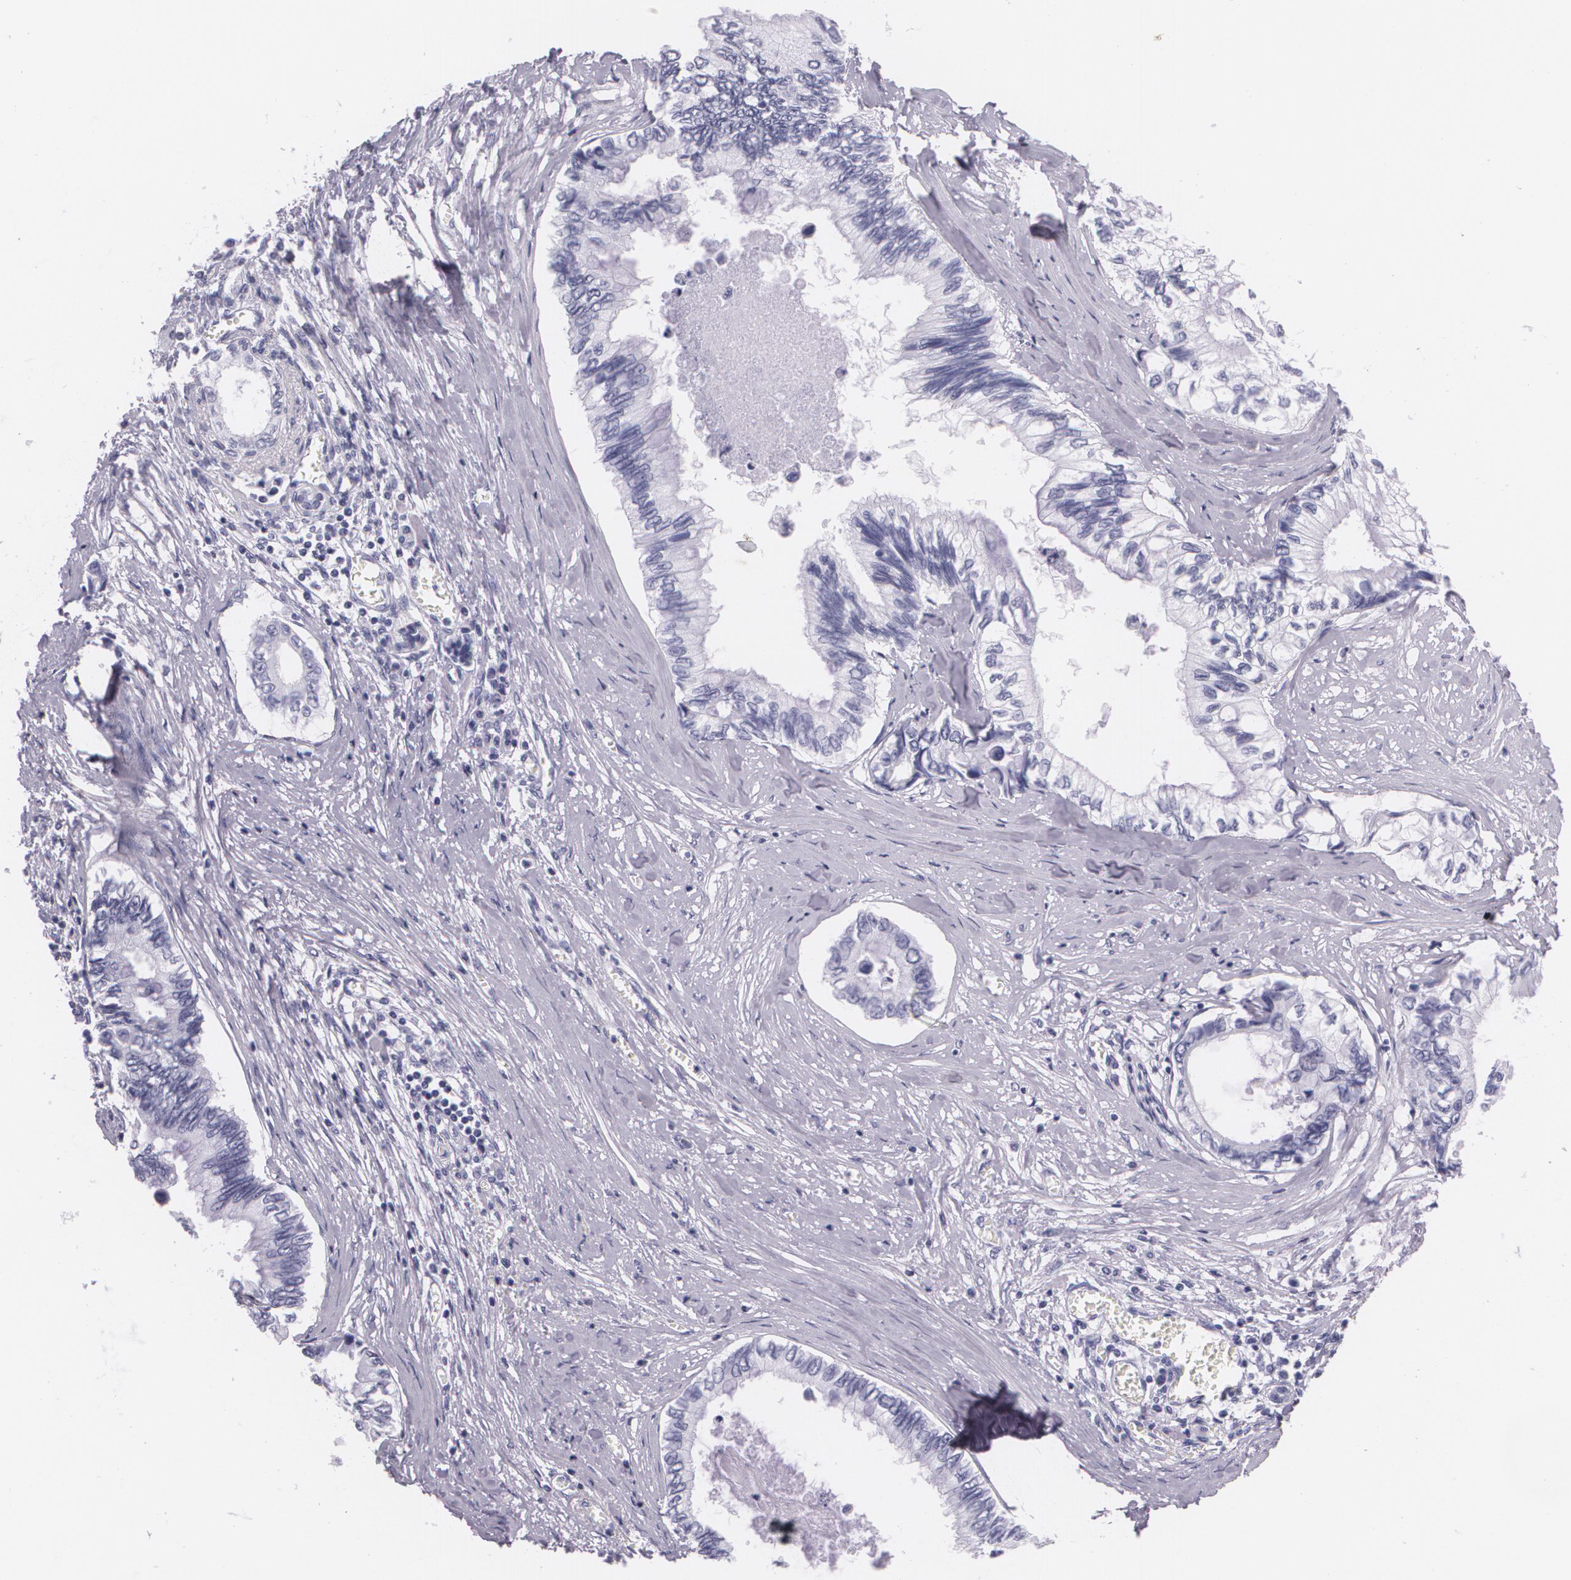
{"staining": {"intensity": "negative", "quantity": "none", "location": "none"}, "tissue": "pancreatic cancer", "cell_type": "Tumor cells", "image_type": "cancer", "snomed": [{"axis": "morphology", "description": "Adenocarcinoma, NOS"}, {"axis": "topography", "description": "Pancreas"}], "caption": "DAB immunohistochemical staining of human pancreatic cancer demonstrates no significant expression in tumor cells. Brightfield microscopy of immunohistochemistry (IHC) stained with DAB (brown) and hematoxylin (blue), captured at high magnification.", "gene": "DLG4", "patient": {"sex": "female", "age": 66}}